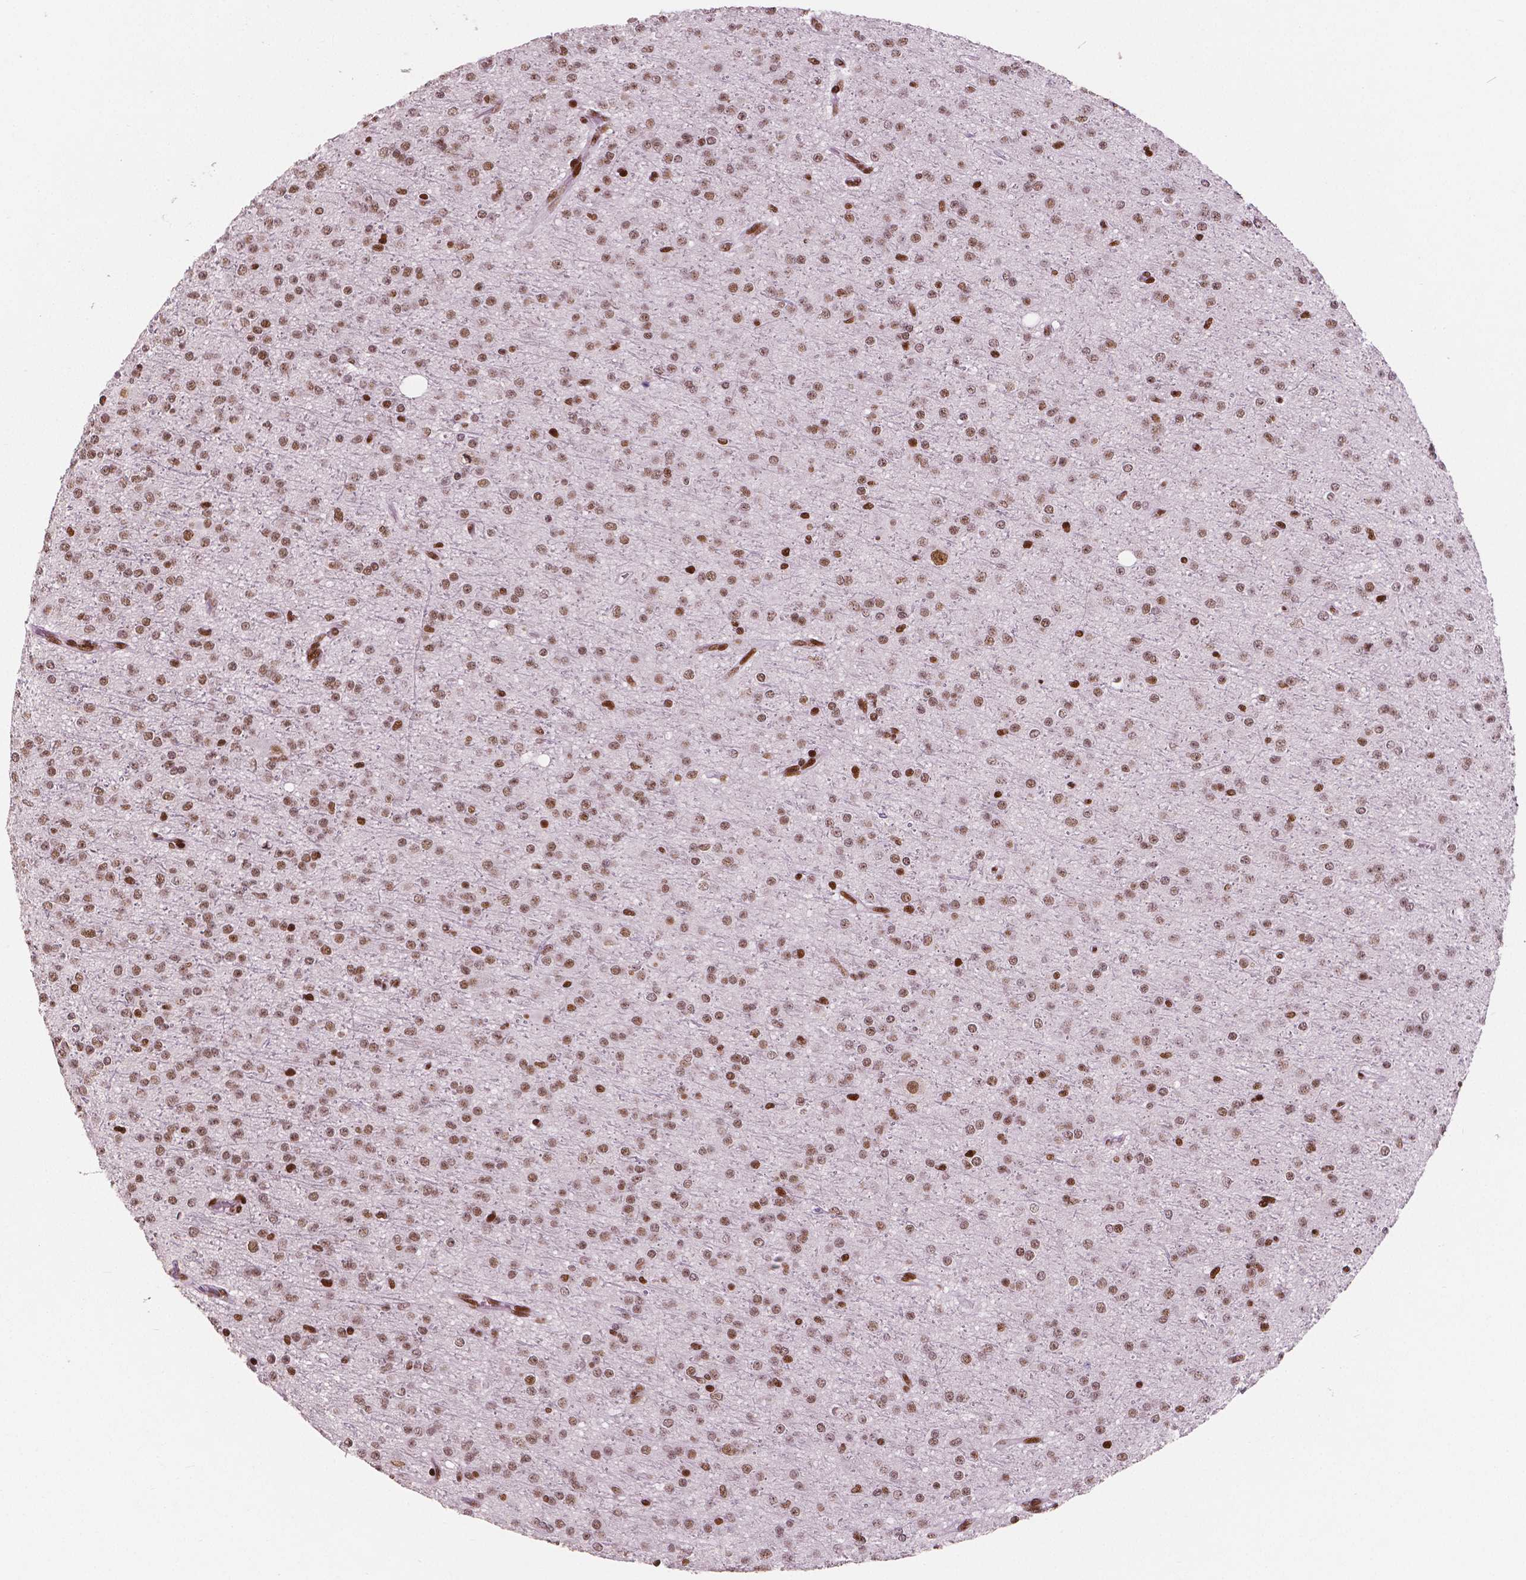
{"staining": {"intensity": "moderate", "quantity": ">75%", "location": "nuclear"}, "tissue": "glioma", "cell_type": "Tumor cells", "image_type": "cancer", "snomed": [{"axis": "morphology", "description": "Glioma, malignant, Low grade"}, {"axis": "topography", "description": "Brain"}], "caption": "Glioma stained for a protein (brown) reveals moderate nuclear positive staining in approximately >75% of tumor cells.", "gene": "BRD4", "patient": {"sex": "male", "age": 27}}